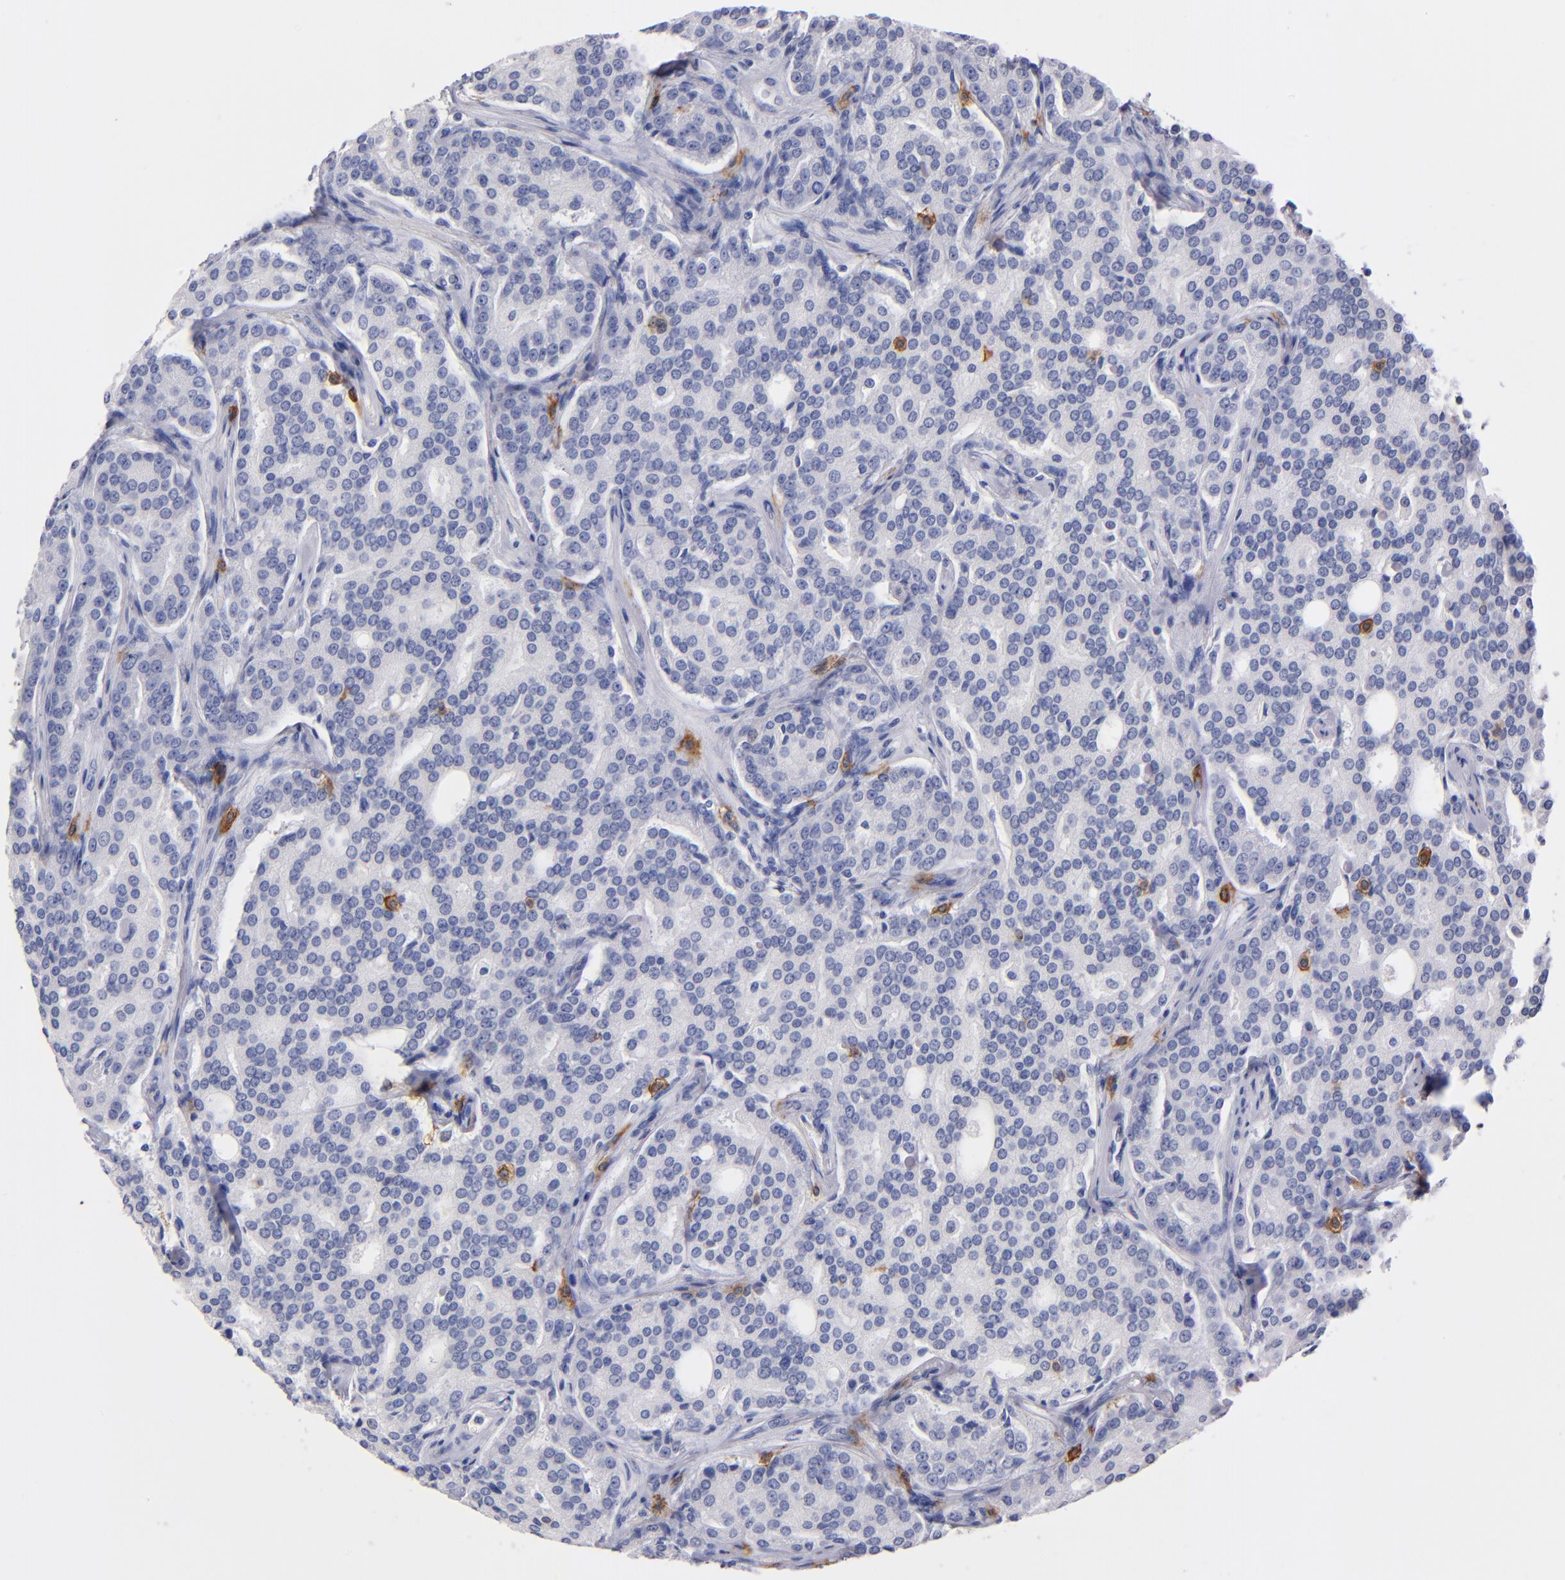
{"staining": {"intensity": "negative", "quantity": "none", "location": "none"}, "tissue": "prostate cancer", "cell_type": "Tumor cells", "image_type": "cancer", "snomed": [{"axis": "morphology", "description": "Adenocarcinoma, High grade"}, {"axis": "topography", "description": "Prostate"}], "caption": "High-grade adenocarcinoma (prostate) stained for a protein using immunohistochemistry reveals no expression tumor cells.", "gene": "KIT", "patient": {"sex": "male", "age": 72}}